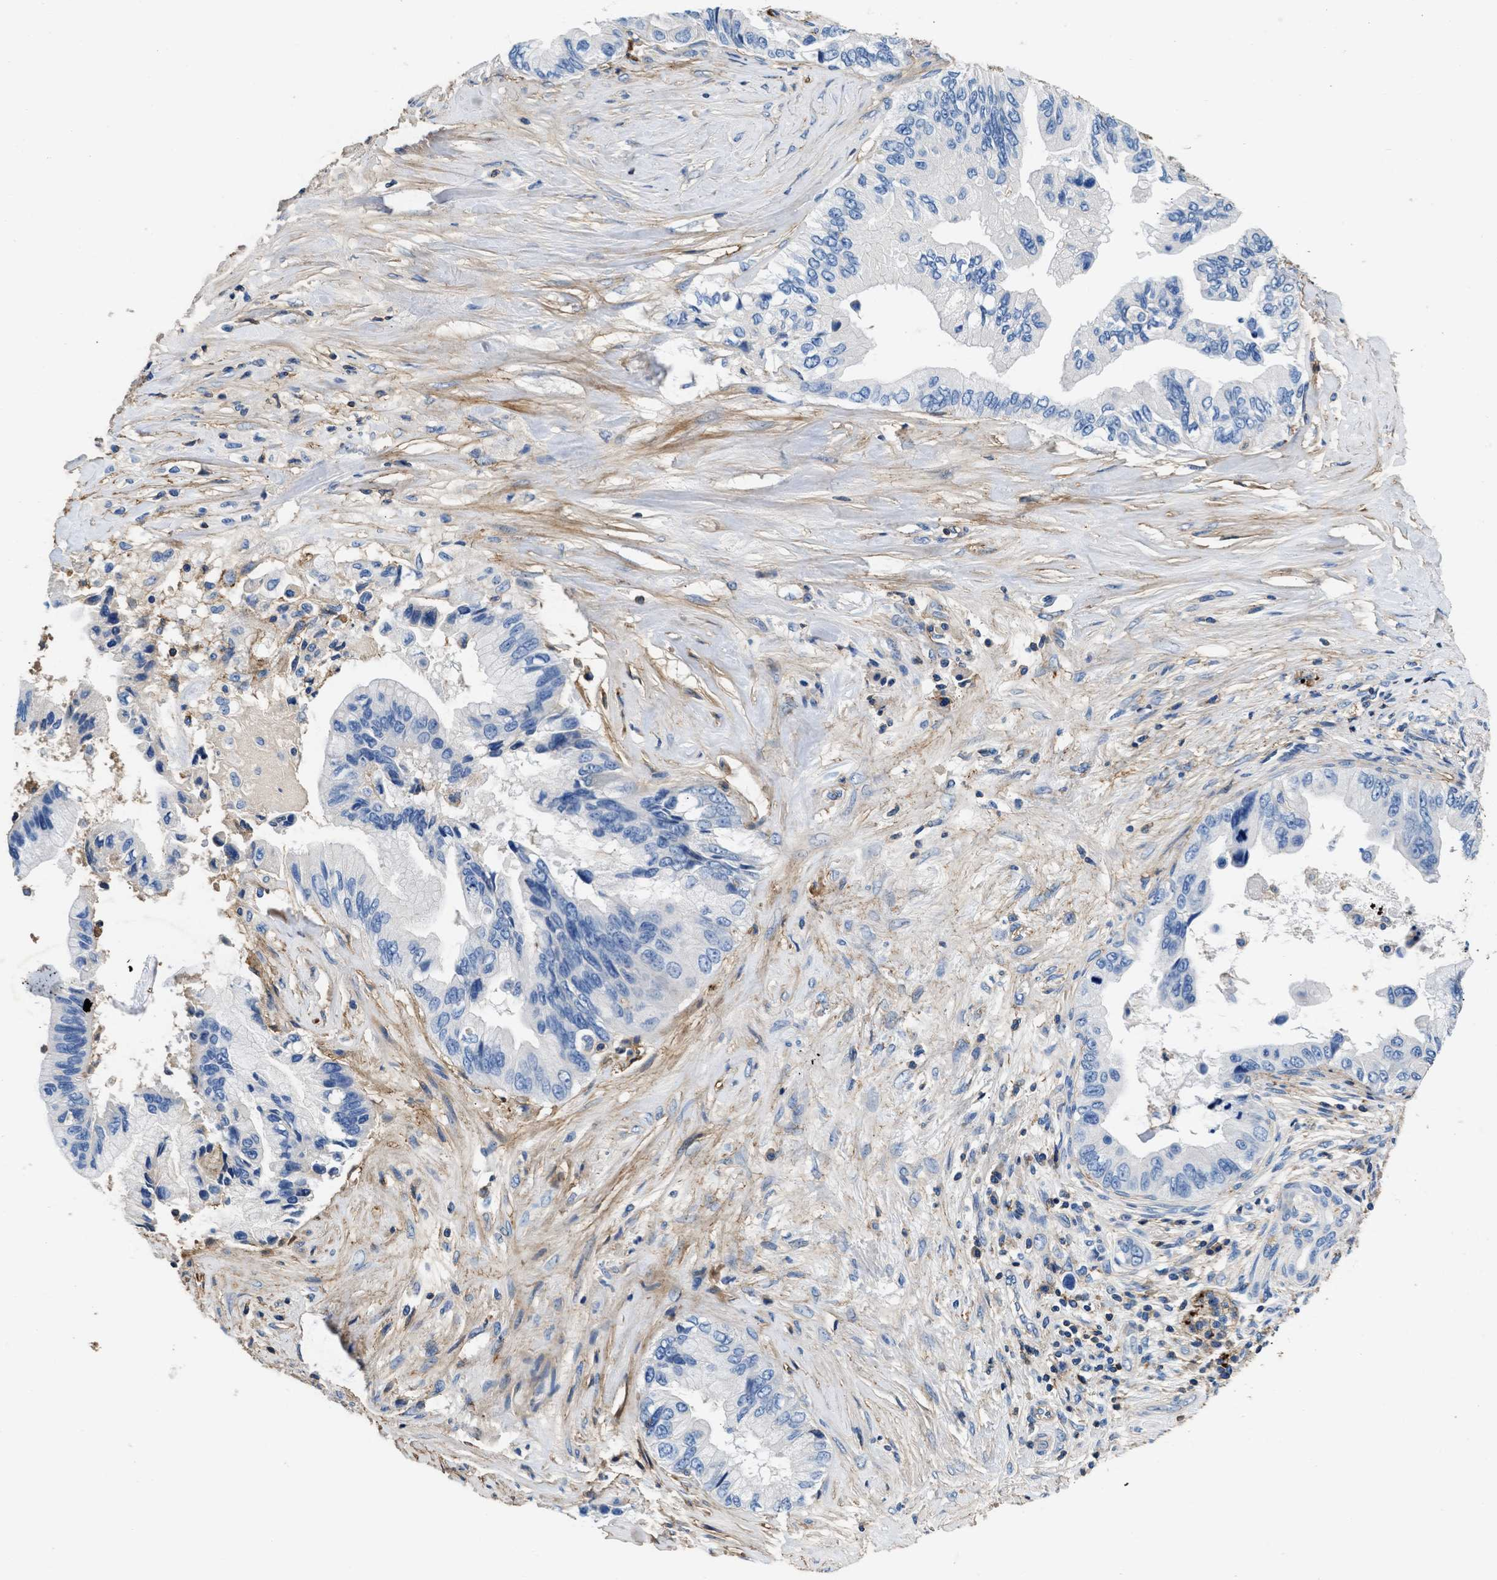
{"staining": {"intensity": "negative", "quantity": "none", "location": "none"}, "tissue": "pancreatic cancer", "cell_type": "Tumor cells", "image_type": "cancer", "snomed": [{"axis": "morphology", "description": "Adenocarcinoma, NOS"}, {"axis": "topography", "description": "Pancreas"}], "caption": "Image shows no protein staining in tumor cells of pancreatic cancer (adenocarcinoma) tissue.", "gene": "KCNQ4", "patient": {"sex": "female", "age": 73}}